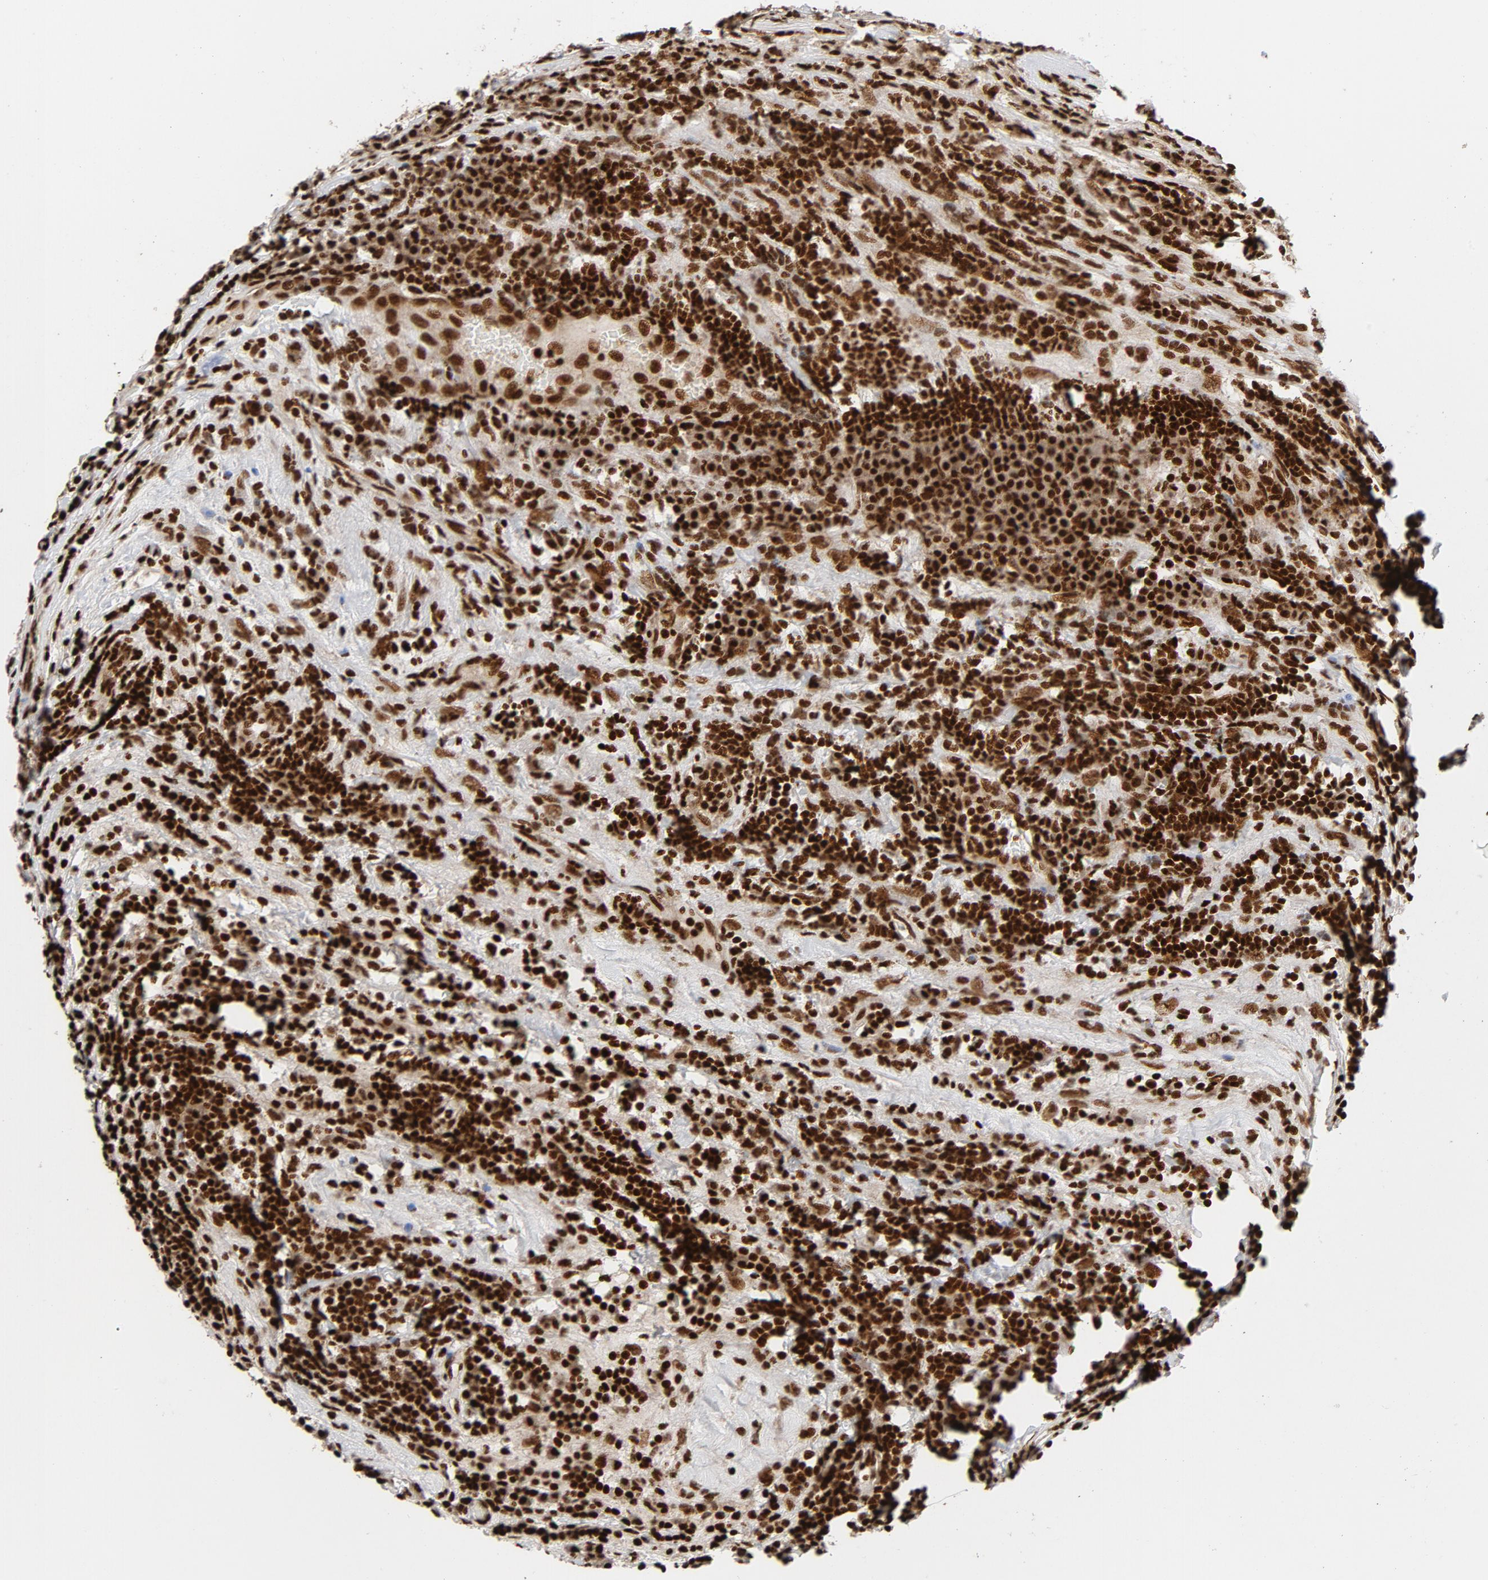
{"staining": {"intensity": "strong", "quantity": ">75%", "location": "nuclear"}, "tissue": "testis cancer", "cell_type": "Tumor cells", "image_type": "cancer", "snomed": [{"axis": "morphology", "description": "Seminoma, NOS"}, {"axis": "topography", "description": "Testis"}], "caption": "The photomicrograph shows a brown stain indicating the presence of a protein in the nuclear of tumor cells in testis cancer (seminoma).", "gene": "NFYB", "patient": {"sex": "male", "age": 43}}